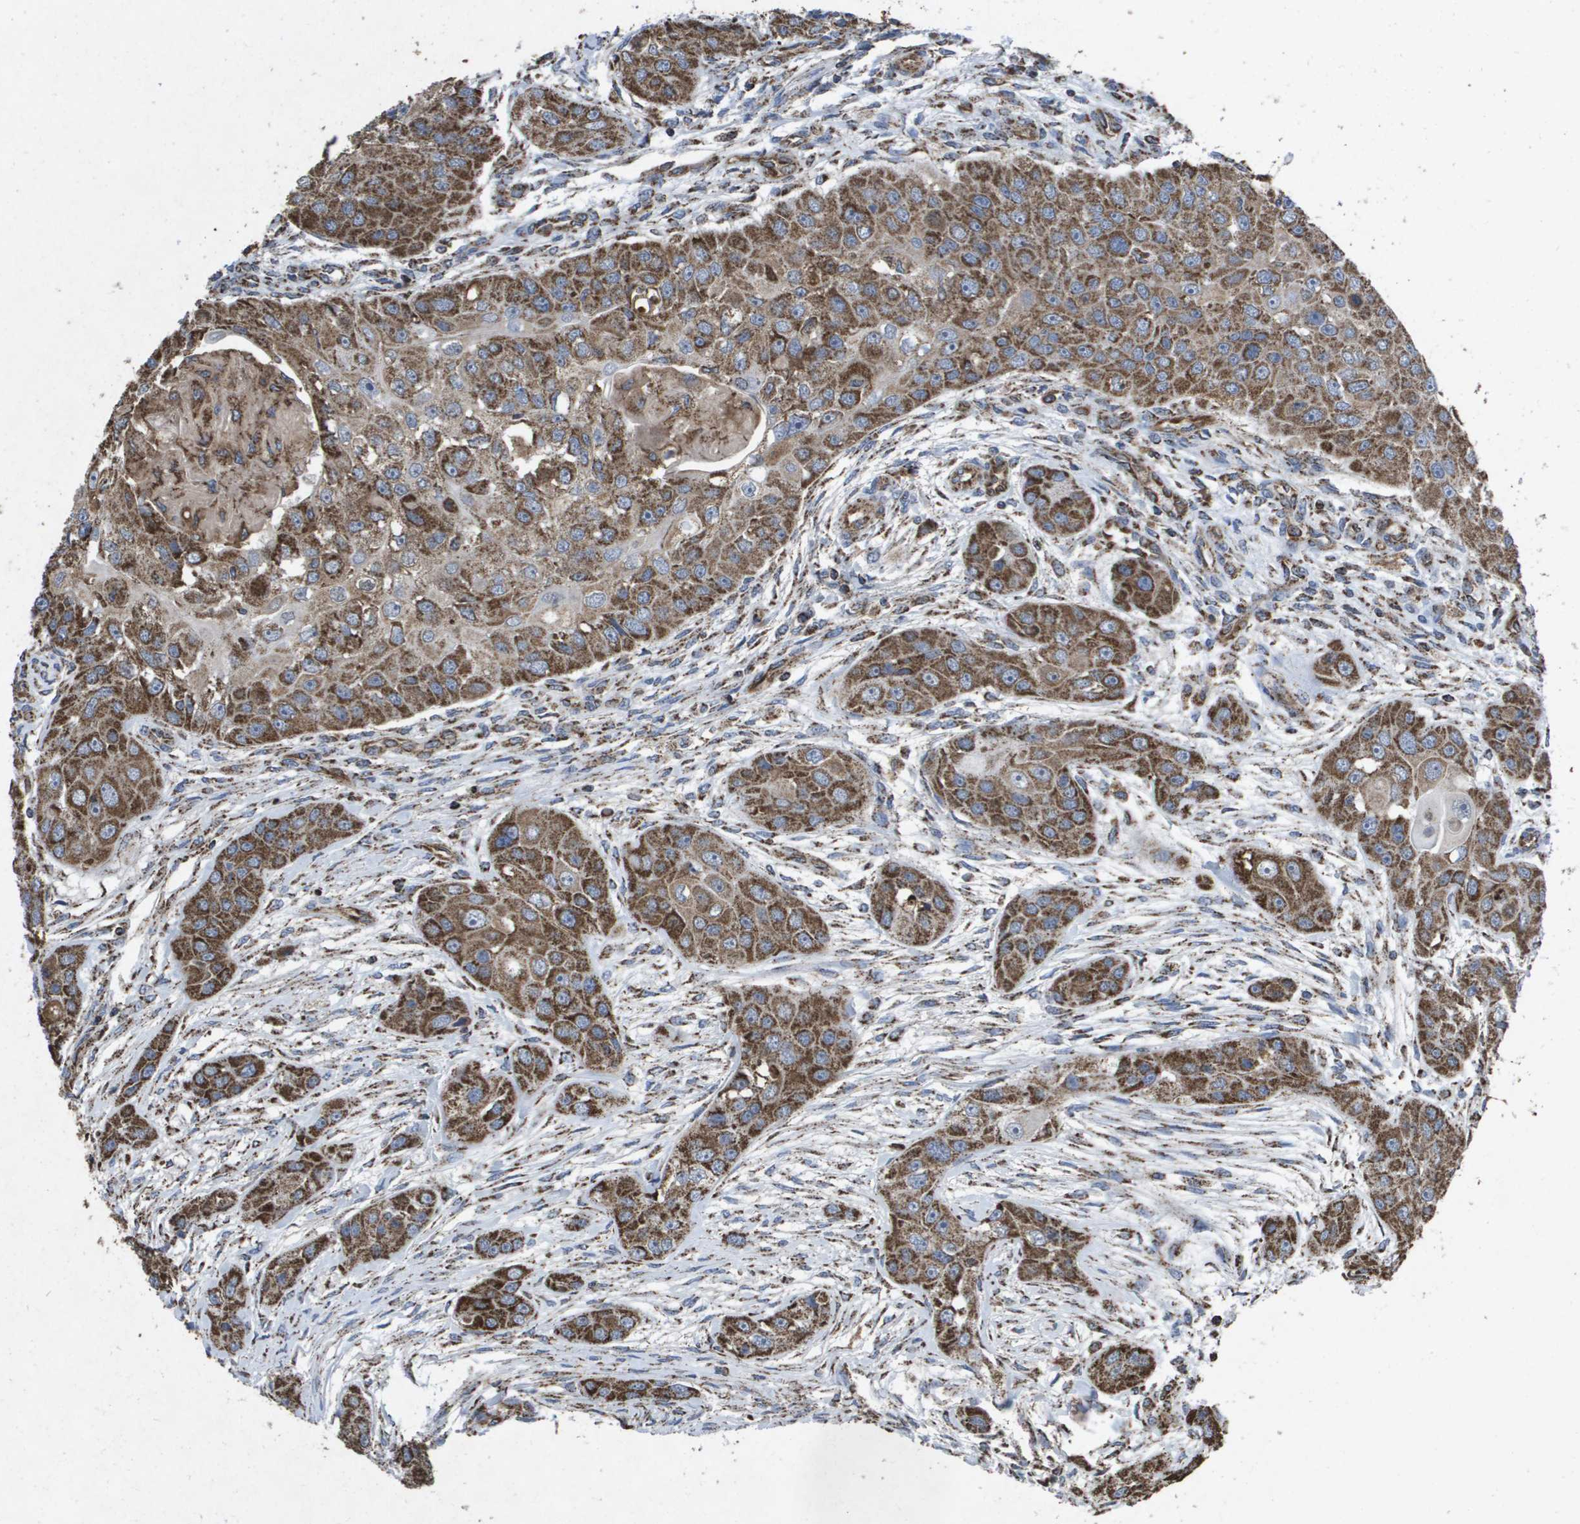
{"staining": {"intensity": "strong", "quantity": ">75%", "location": "cytoplasmic/membranous"}, "tissue": "head and neck cancer", "cell_type": "Tumor cells", "image_type": "cancer", "snomed": [{"axis": "morphology", "description": "Normal tissue, NOS"}, {"axis": "morphology", "description": "Squamous cell carcinoma, NOS"}, {"axis": "topography", "description": "Skeletal muscle"}, {"axis": "topography", "description": "Head-Neck"}], "caption": "Immunohistochemistry of human squamous cell carcinoma (head and neck) displays high levels of strong cytoplasmic/membranous expression in approximately >75% of tumor cells.", "gene": "HSPE1", "patient": {"sex": "male", "age": 51}}